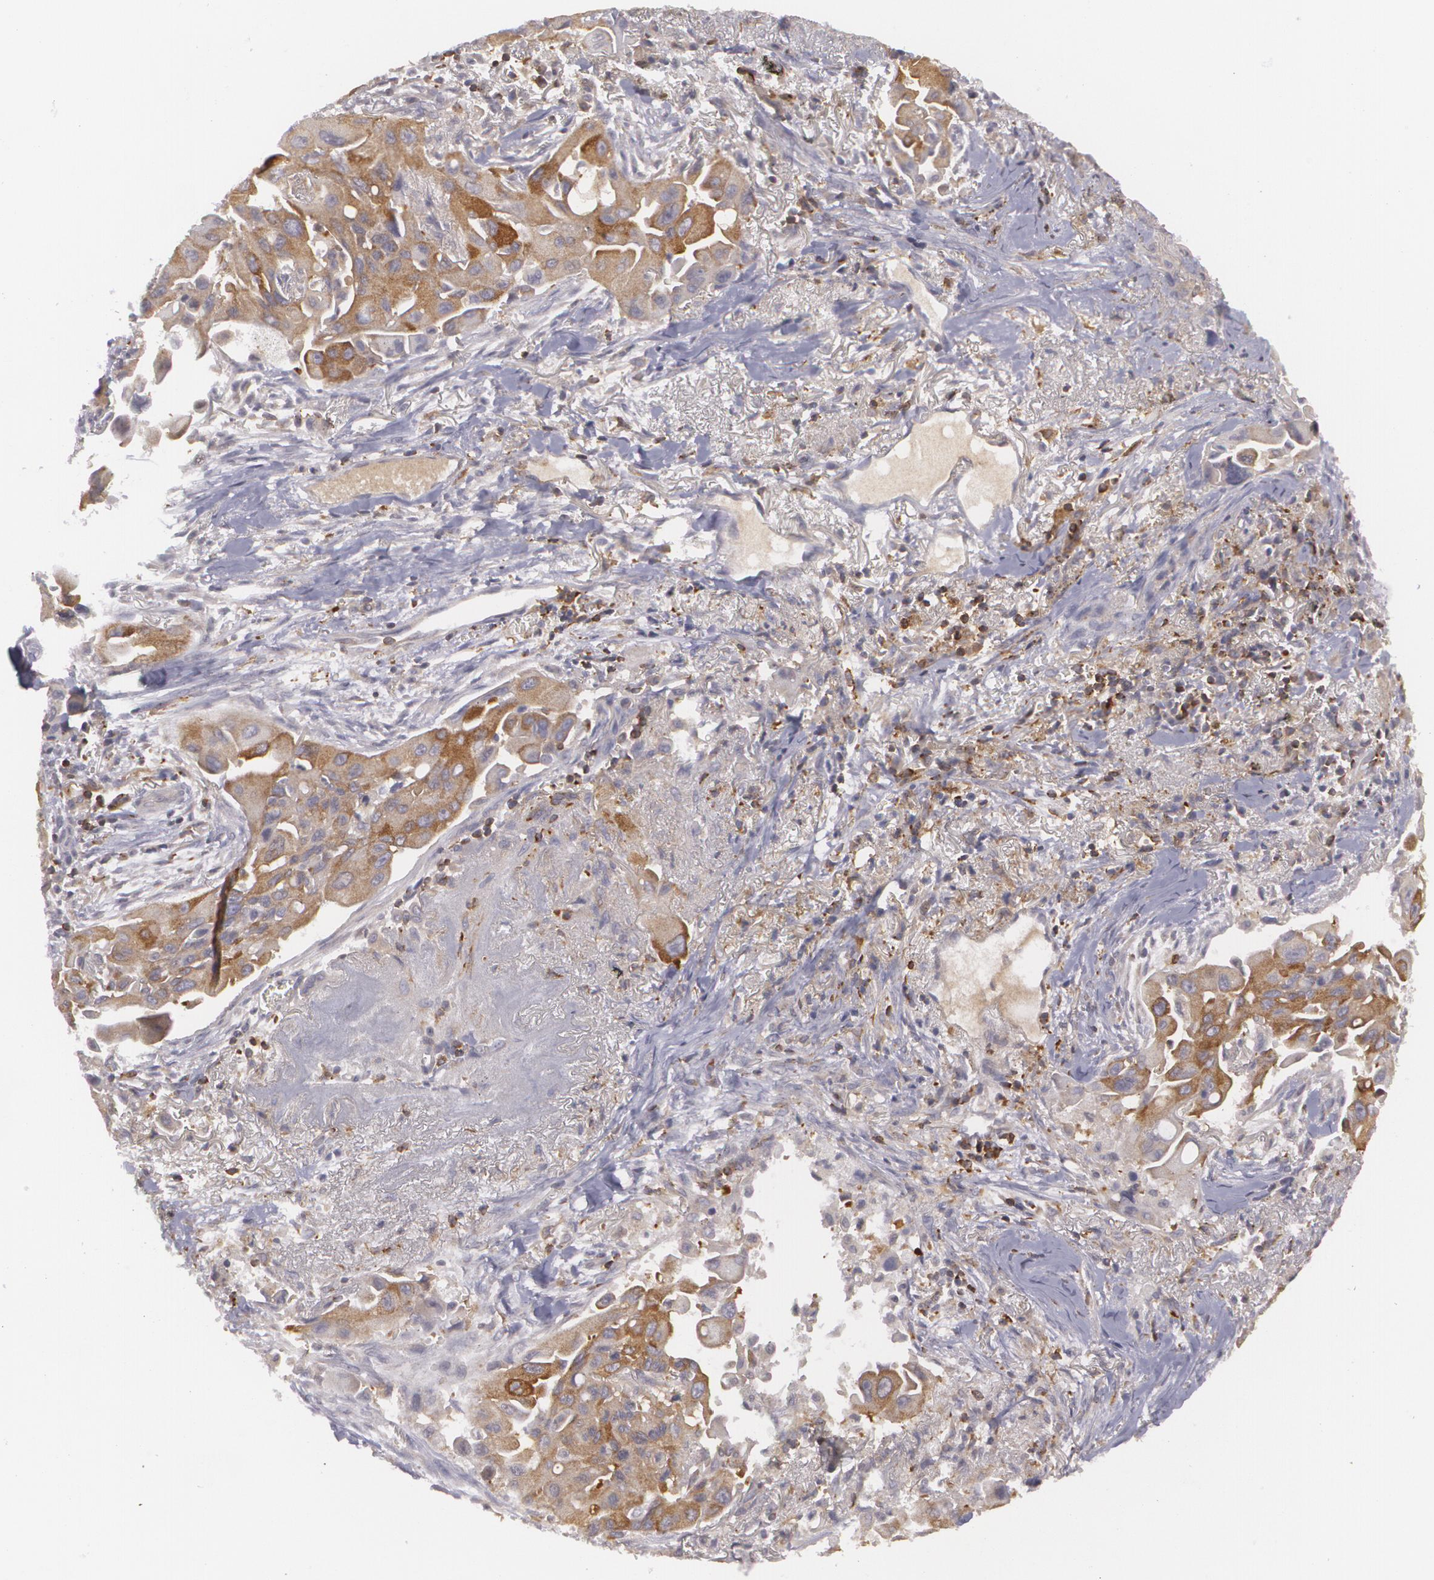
{"staining": {"intensity": "moderate", "quantity": "<25%", "location": "cytoplasmic/membranous"}, "tissue": "lung cancer", "cell_type": "Tumor cells", "image_type": "cancer", "snomed": [{"axis": "morphology", "description": "Adenocarcinoma, NOS"}, {"axis": "topography", "description": "Lung"}], "caption": "Immunohistochemical staining of lung cancer (adenocarcinoma) reveals low levels of moderate cytoplasmic/membranous protein expression in about <25% of tumor cells.", "gene": "BIN1", "patient": {"sex": "male", "age": 68}}